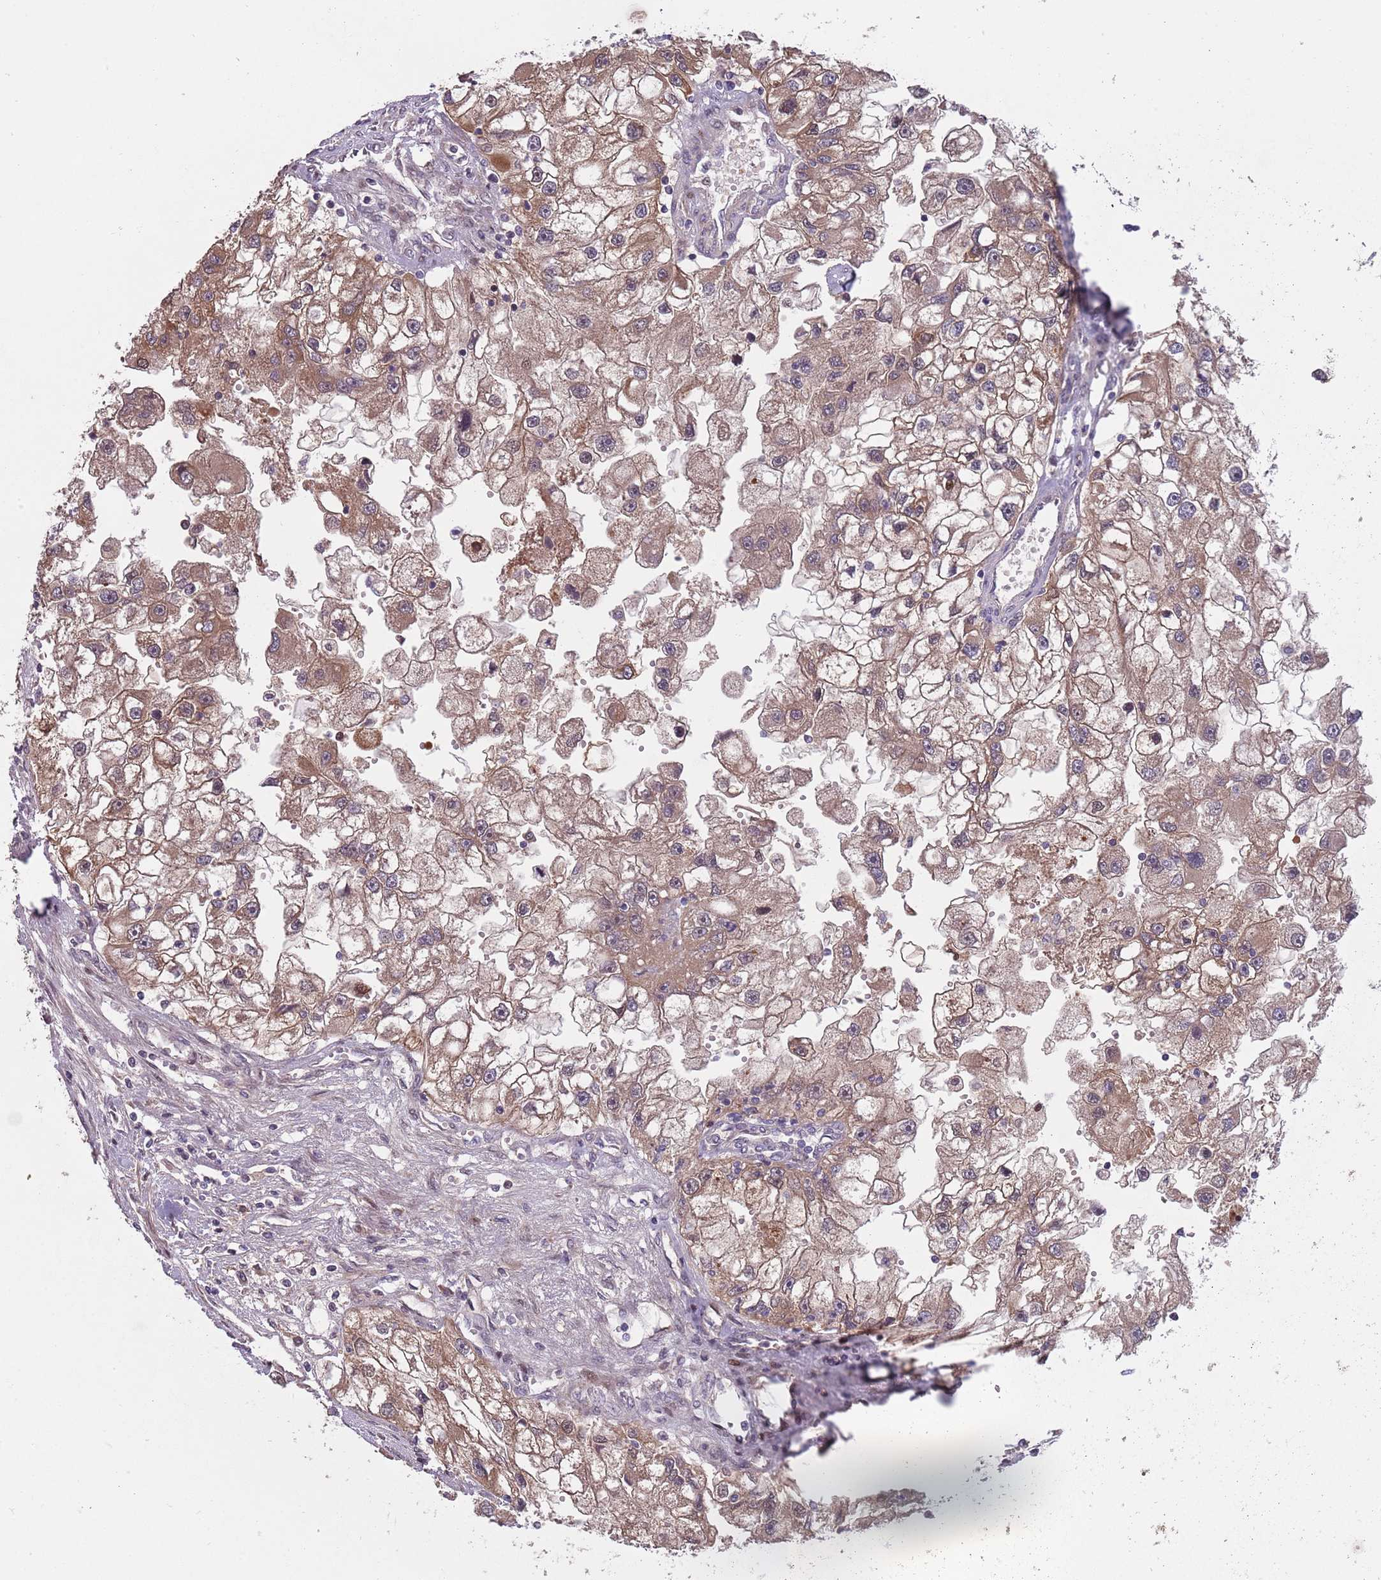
{"staining": {"intensity": "moderate", "quantity": ">75%", "location": "cytoplasmic/membranous"}, "tissue": "renal cancer", "cell_type": "Tumor cells", "image_type": "cancer", "snomed": [{"axis": "morphology", "description": "Adenocarcinoma, NOS"}, {"axis": "topography", "description": "Kidney"}], "caption": "The image displays immunohistochemical staining of renal cancer (adenocarcinoma). There is moderate cytoplasmic/membranous expression is seen in approximately >75% of tumor cells.", "gene": "SYNDIG1L", "patient": {"sex": "male", "age": 63}}